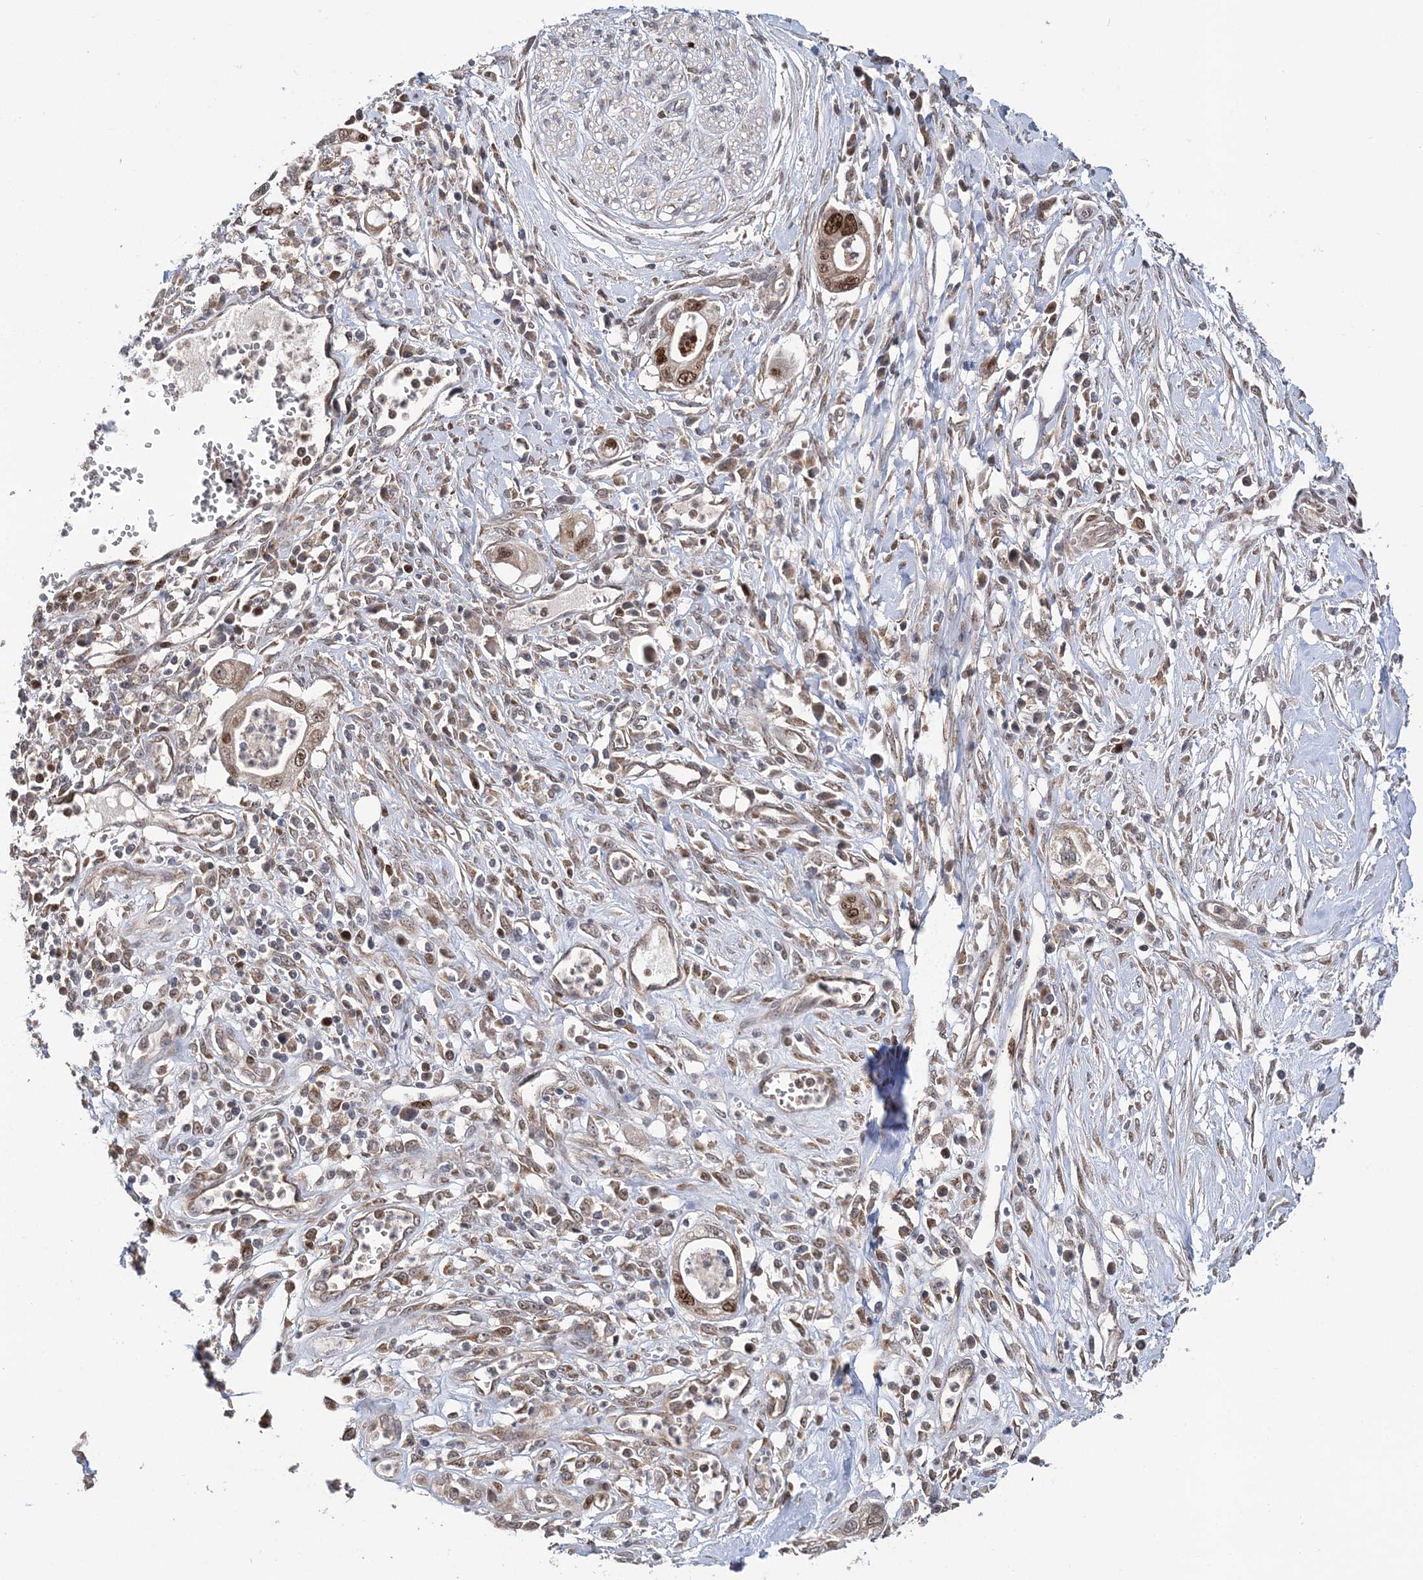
{"staining": {"intensity": "moderate", "quantity": ">75%", "location": "nuclear"}, "tissue": "pancreatic cancer", "cell_type": "Tumor cells", "image_type": "cancer", "snomed": [{"axis": "morphology", "description": "Adenocarcinoma, NOS"}, {"axis": "topography", "description": "Pancreas"}], "caption": "Immunohistochemistry photomicrograph of neoplastic tissue: pancreatic adenocarcinoma stained using immunohistochemistry (IHC) displays medium levels of moderate protein expression localized specifically in the nuclear of tumor cells, appearing as a nuclear brown color.", "gene": "KIF4A", "patient": {"sex": "male", "age": 68}}